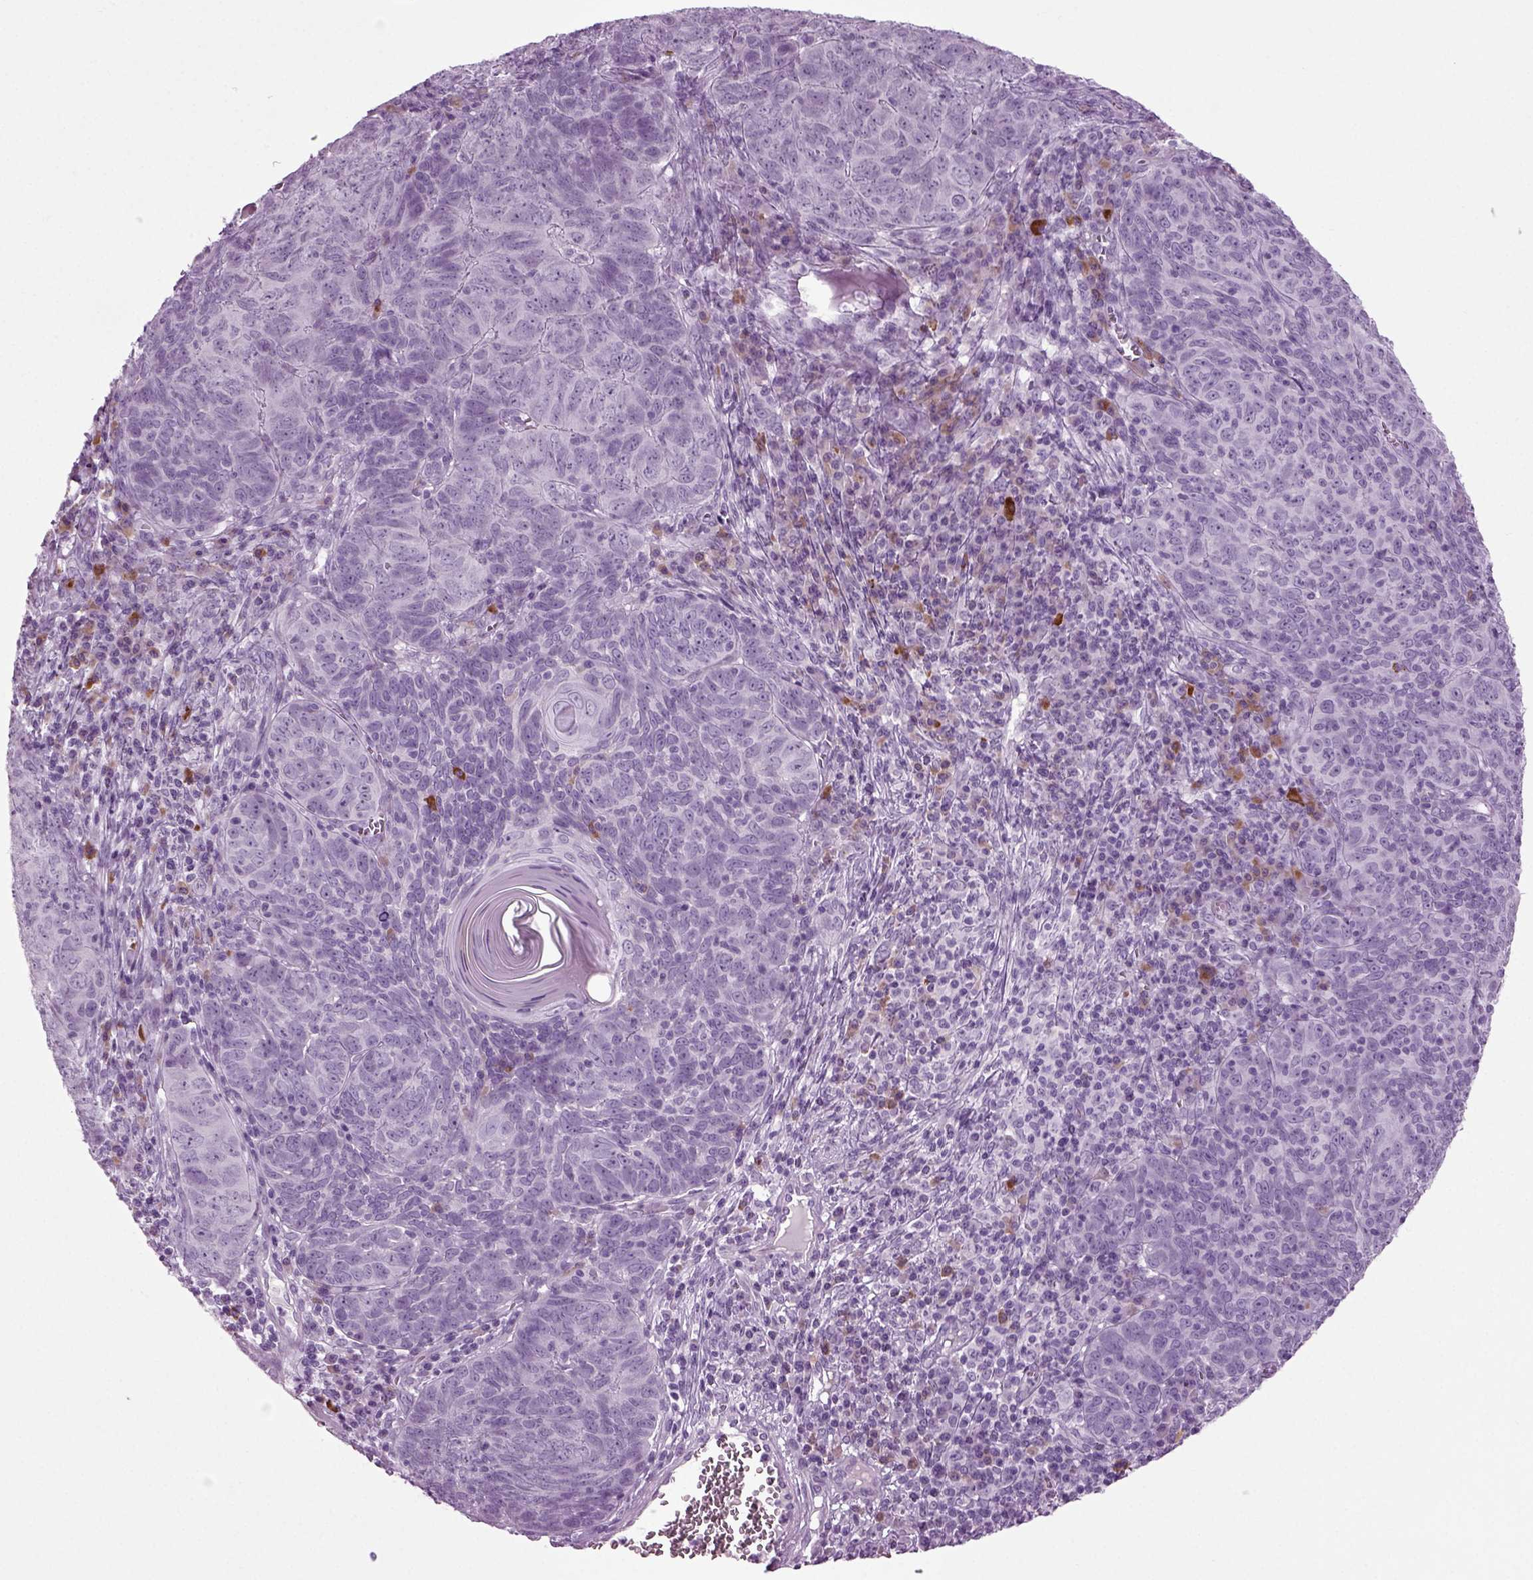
{"staining": {"intensity": "negative", "quantity": "none", "location": "none"}, "tissue": "skin cancer", "cell_type": "Tumor cells", "image_type": "cancer", "snomed": [{"axis": "morphology", "description": "Squamous cell carcinoma, NOS"}, {"axis": "topography", "description": "Skin"}, {"axis": "topography", "description": "Anal"}], "caption": "Tumor cells show no significant protein expression in skin squamous cell carcinoma. (DAB (3,3'-diaminobenzidine) immunohistochemistry (IHC), high magnification).", "gene": "PRLH", "patient": {"sex": "female", "age": 51}}